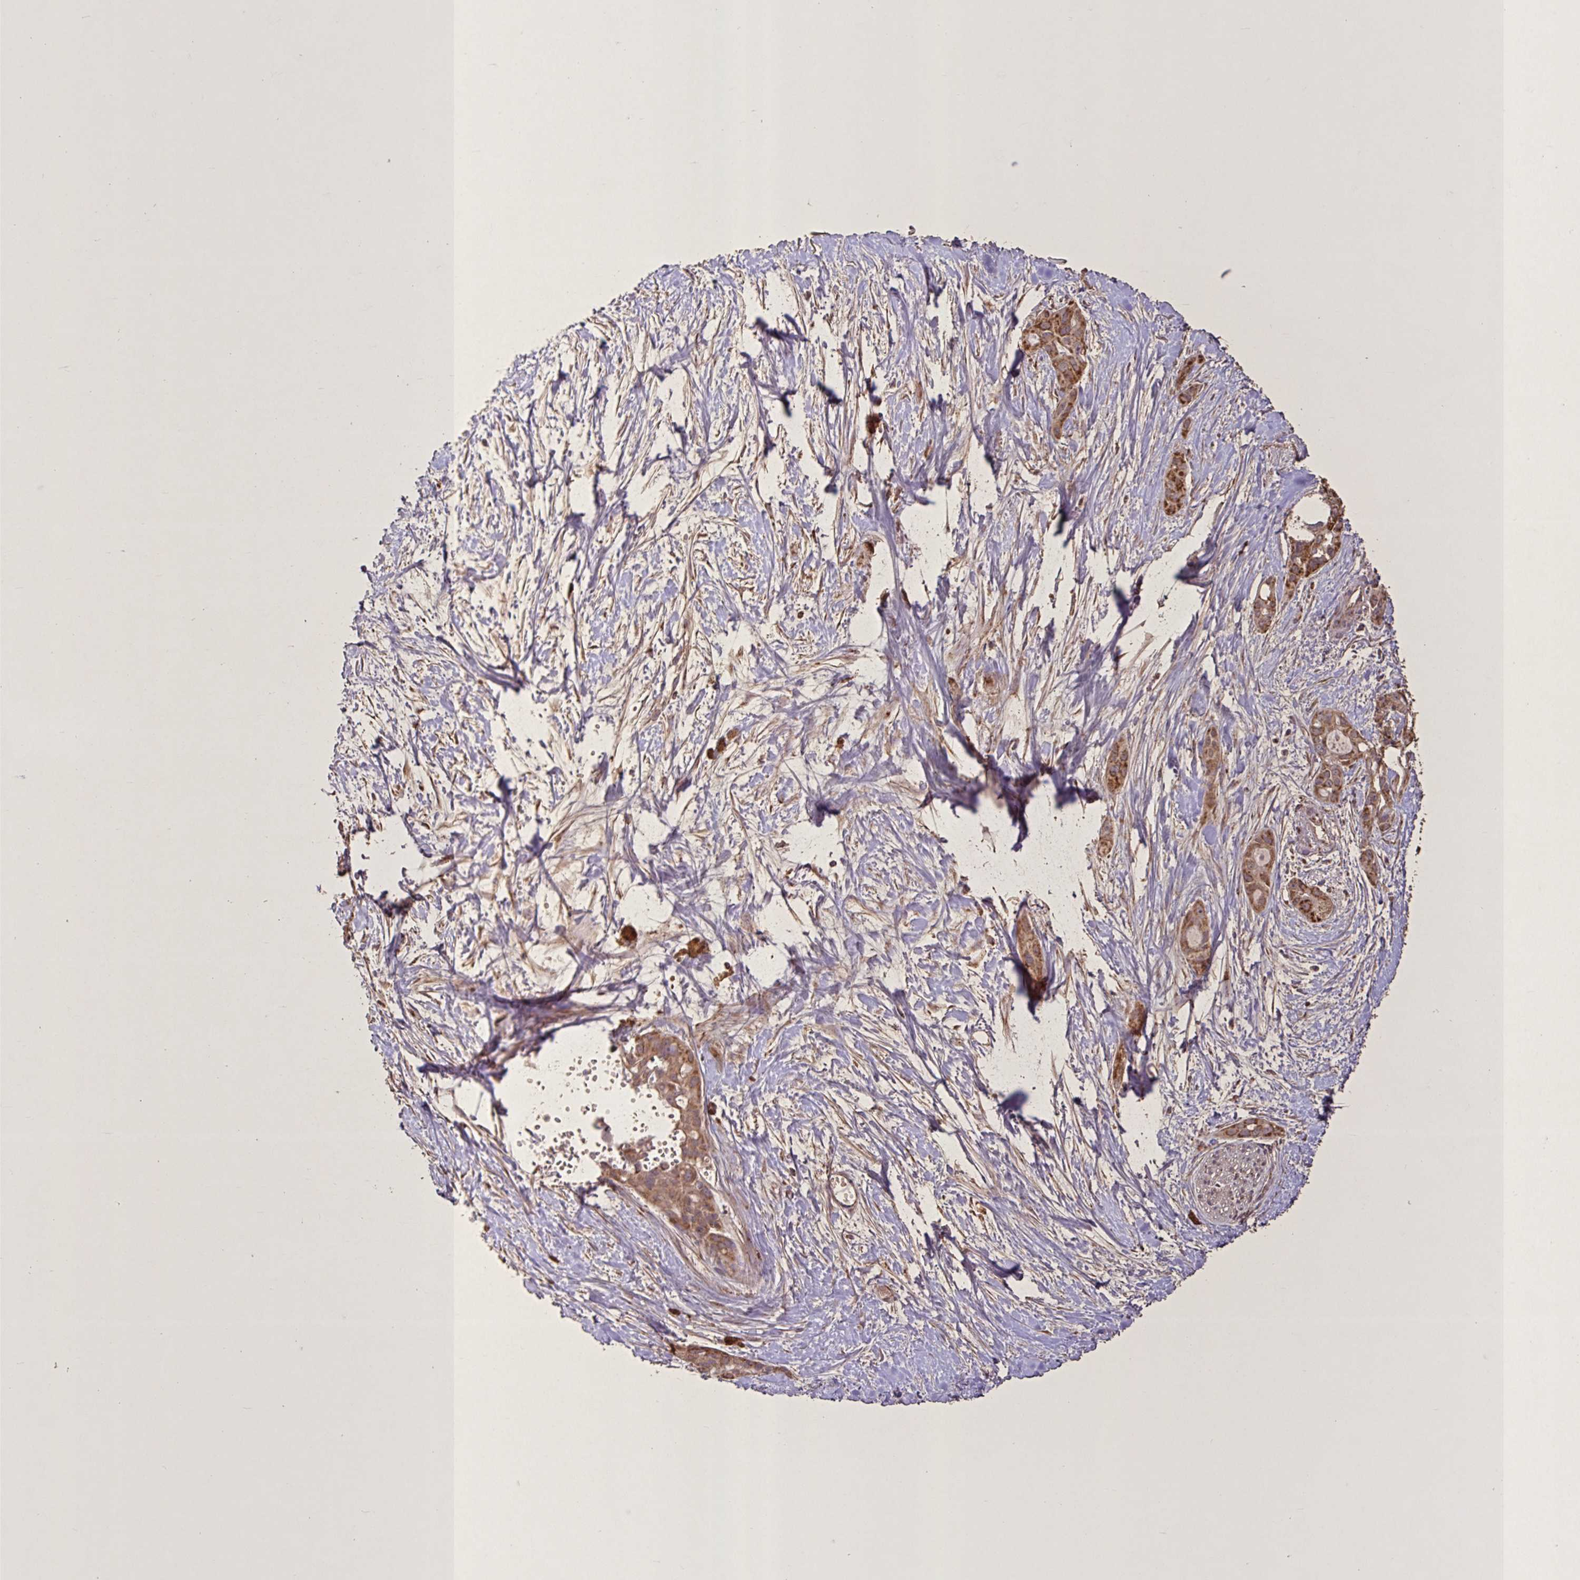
{"staining": {"intensity": "moderate", "quantity": ">75%", "location": "cytoplasmic/membranous"}, "tissue": "pancreatic cancer", "cell_type": "Tumor cells", "image_type": "cancer", "snomed": [{"axis": "morphology", "description": "Adenocarcinoma, NOS"}, {"axis": "topography", "description": "Pancreas"}], "caption": "Immunohistochemical staining of human adenocarcinoma (pancreatic) reveals medium levels of moderate cytoplasmic/membranous positivity in about >75% of tumor cells. Nuclei are stained in blue.", "gene": "AGK", "patient": {"sex": "female", "age": 50}}